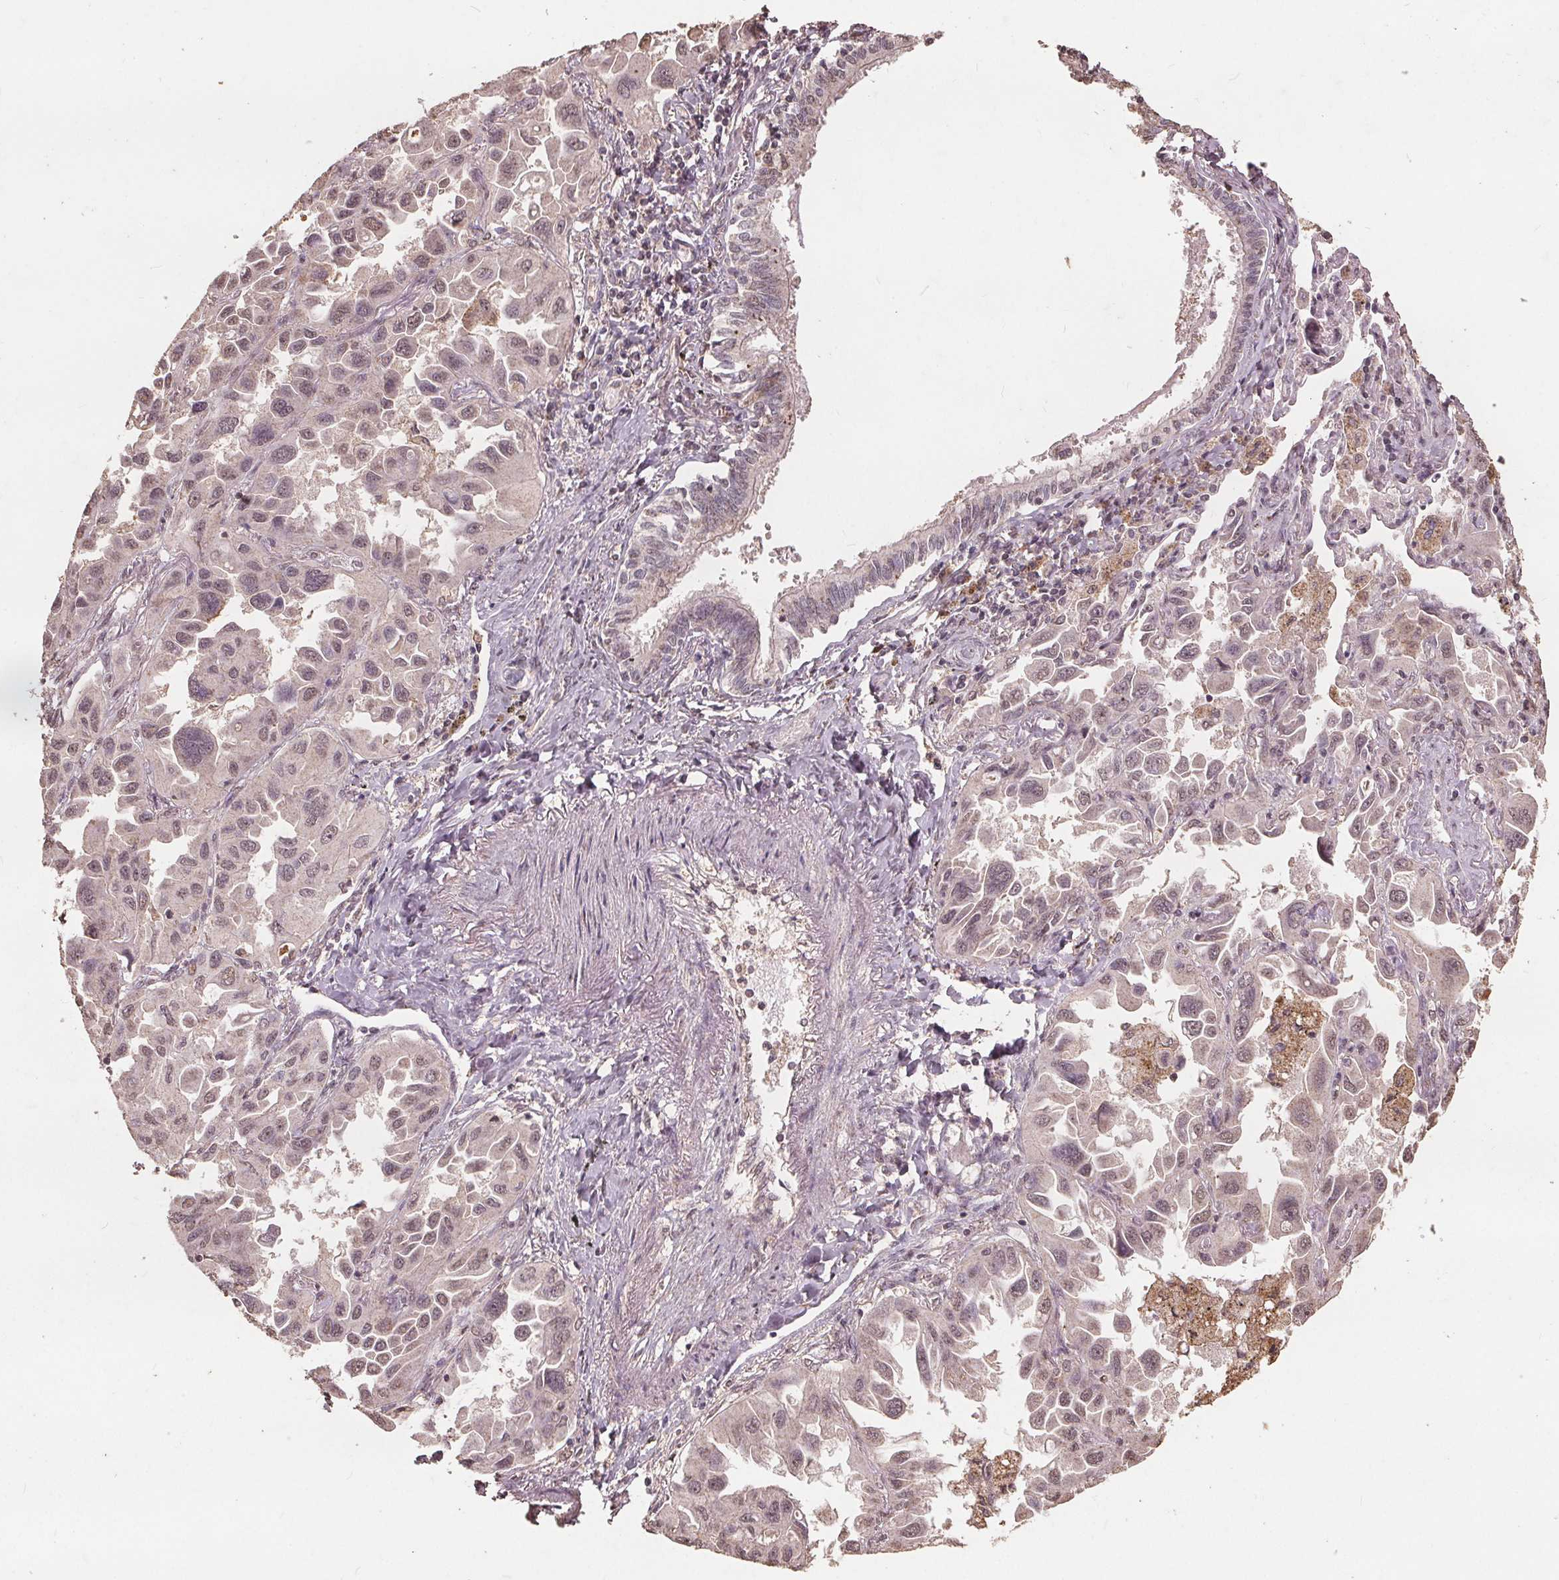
{"staining": {"intensity": "weak", "quantity": "<25%", "location": "nuclear"}, "tissue": "lung cancer", "cell_type": "Tumor cells", "image_type": "cancer", "snomed": [{"axis": "morphology", "description": "Adenocarcinoma, NOS"}, {"axis": "topography", "description": "Lung"}], "caption": "Immunohistochemical staining of lung adenocarcinoma exhibits no significant positivity in tumor cells.", "gene": "DSG3", "patient": {"sex": "male", "age": 64}}